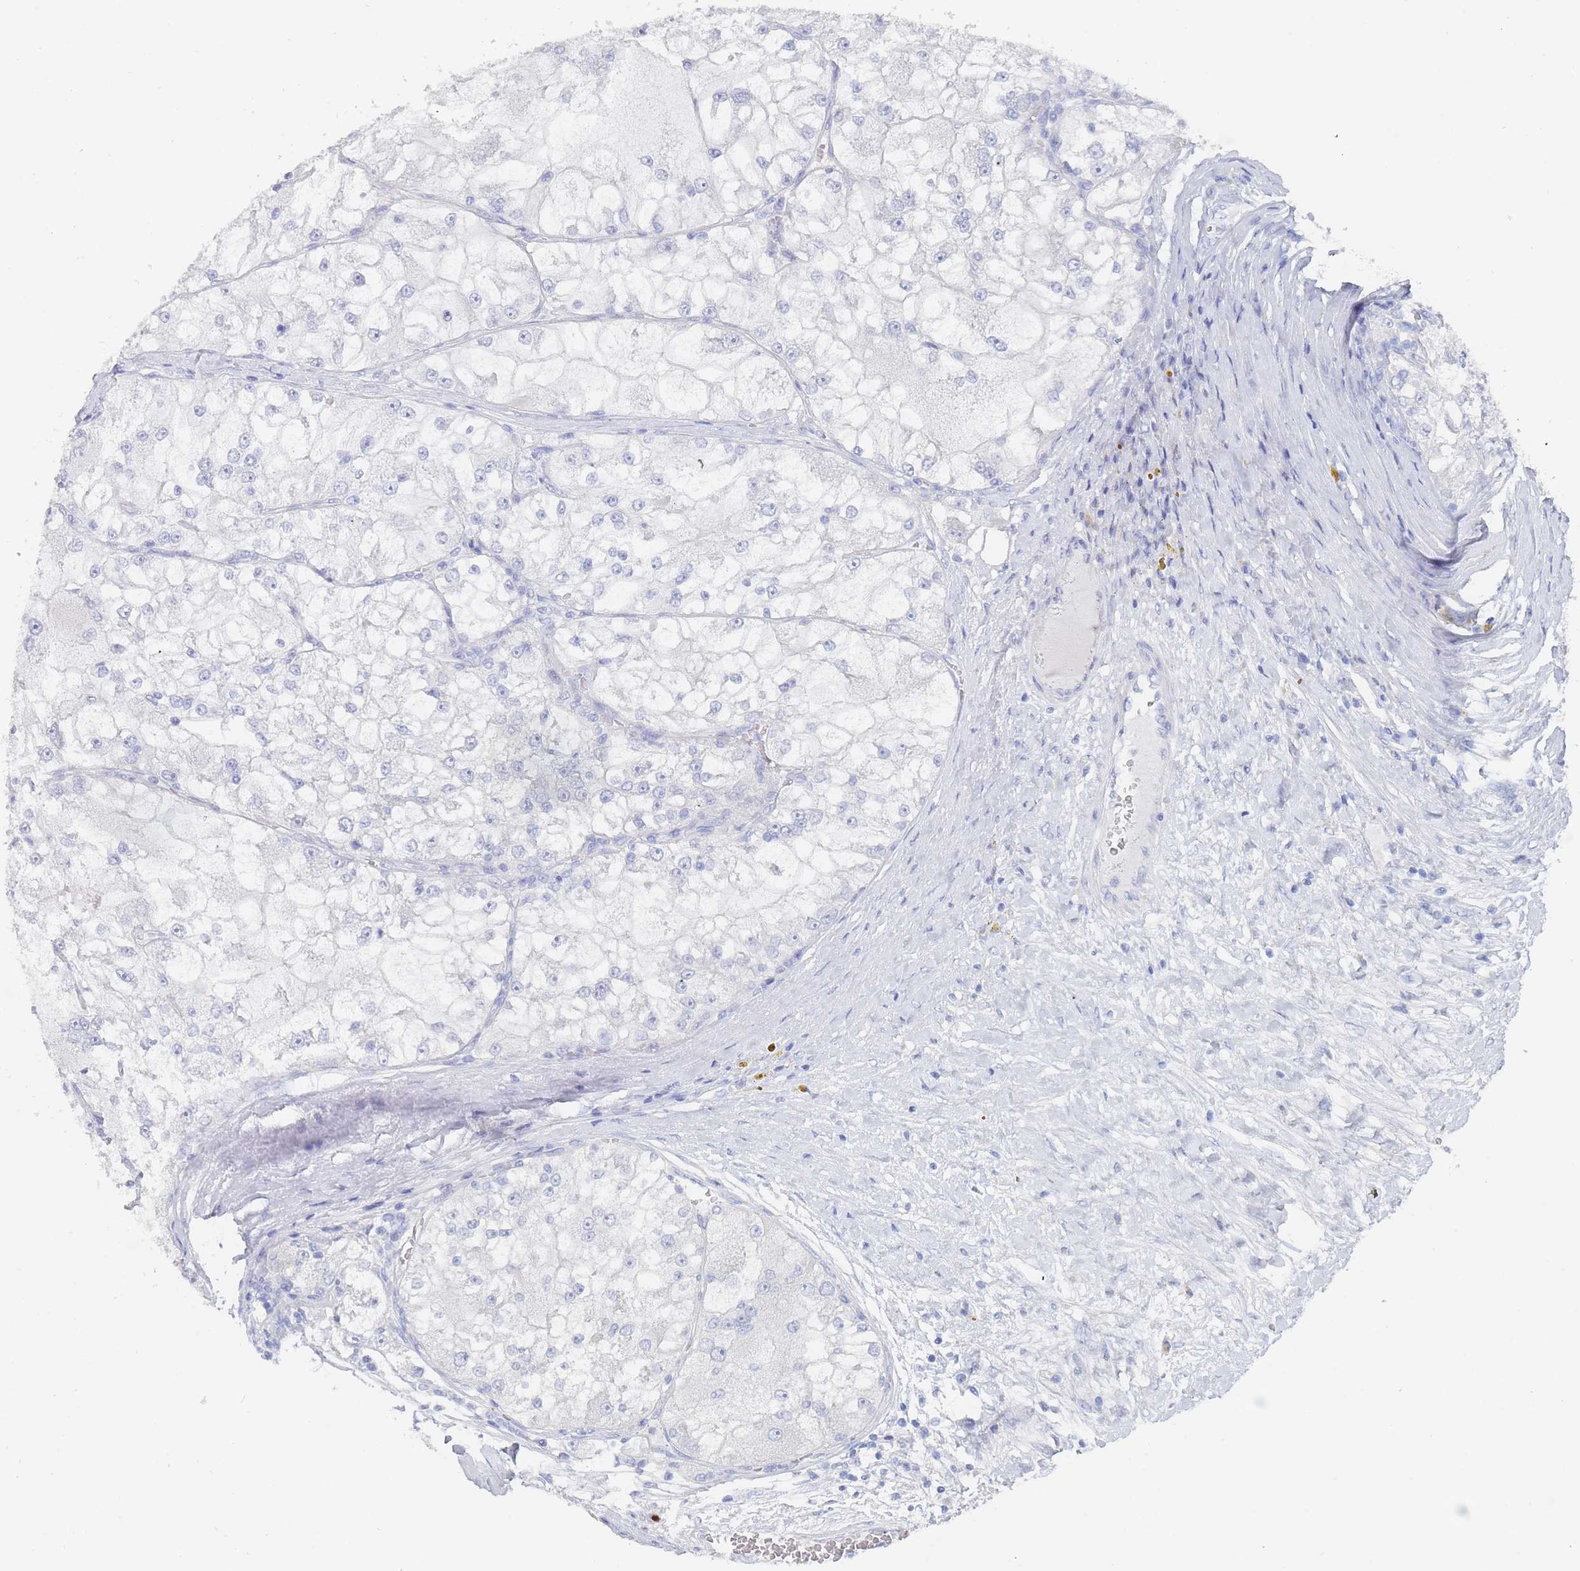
{"staining": {"intensity": "negative", "quantity": "none", "location": "none"}, "tissue": "renal cancer", "cell_type": "Tumor cells", "image_type": "cancer", "snomed": [{"axis": "morphology", "description": "Adenocarcinoma, NOS"}, {"axis": "topography", "description": "Kidney"}], "caption": "DAB (3,3'-diaminobenzidine) immunohistochemical staining of renal cancer (adenocarcinoma) demonstrates no significant positivity in tumor cells.", "gene": "SLC25A35", "patient": {"sex": "female", "age": 72}}